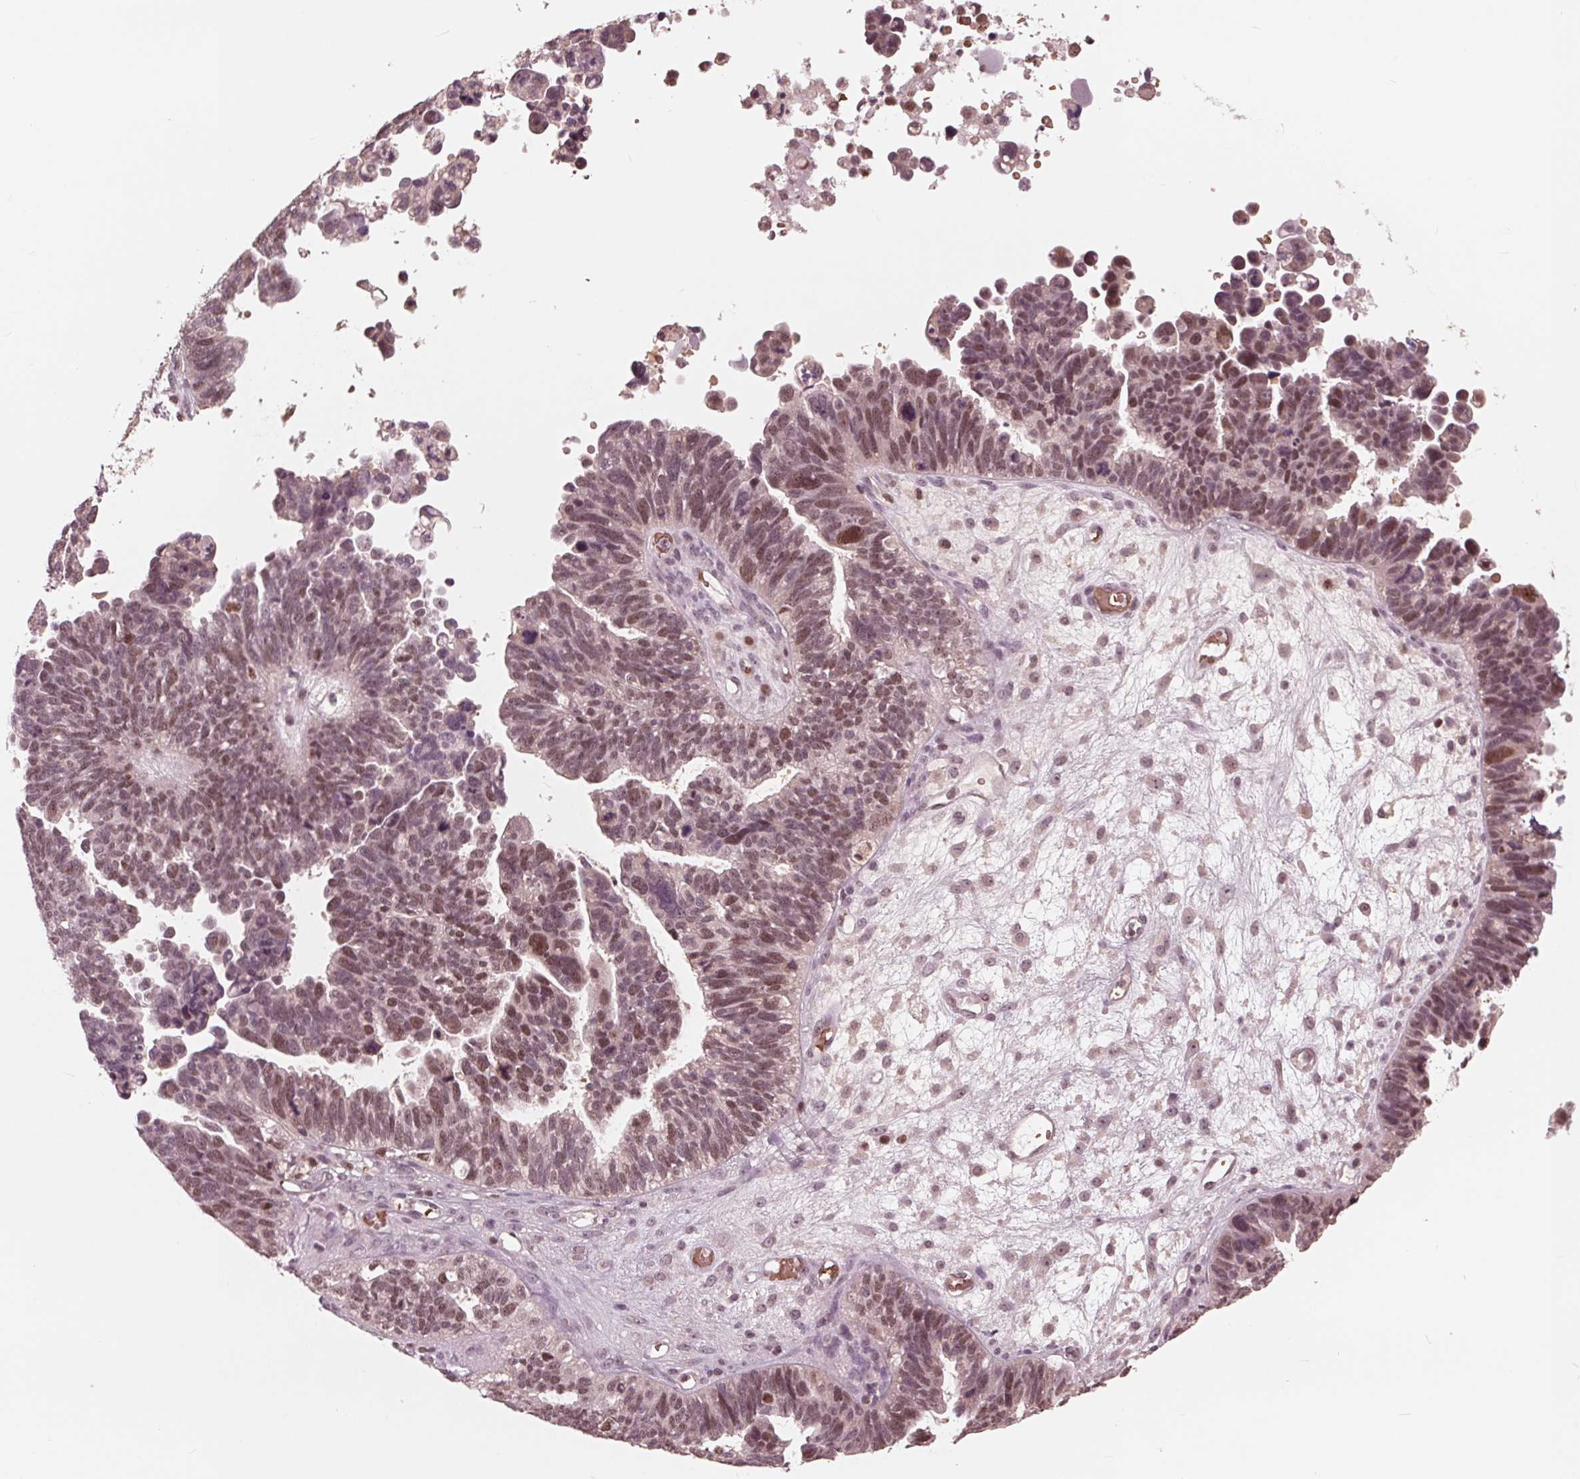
{"staining": {"intensity": "weak", "quantity": ">75%", "location": "nuclear"}, "tissue": "ovarian cancer", "cell_type": "Tumor cells", "image_type": "cancer", "snomed": [{"axis": "morphology", "description": "Cystadenocarcinoma, serous, NOS"}, {"axis": "topography", "description": "Ovary"}], "caption": "Ovarian cancer (serous cystadenocarcinoma) was stained to show a protein in brown. There is low levels of weak nuclear staining in about >75% of tumor cells.", "gene": "HIRIP3", "patient": {"sex": "female", "age": 60}}